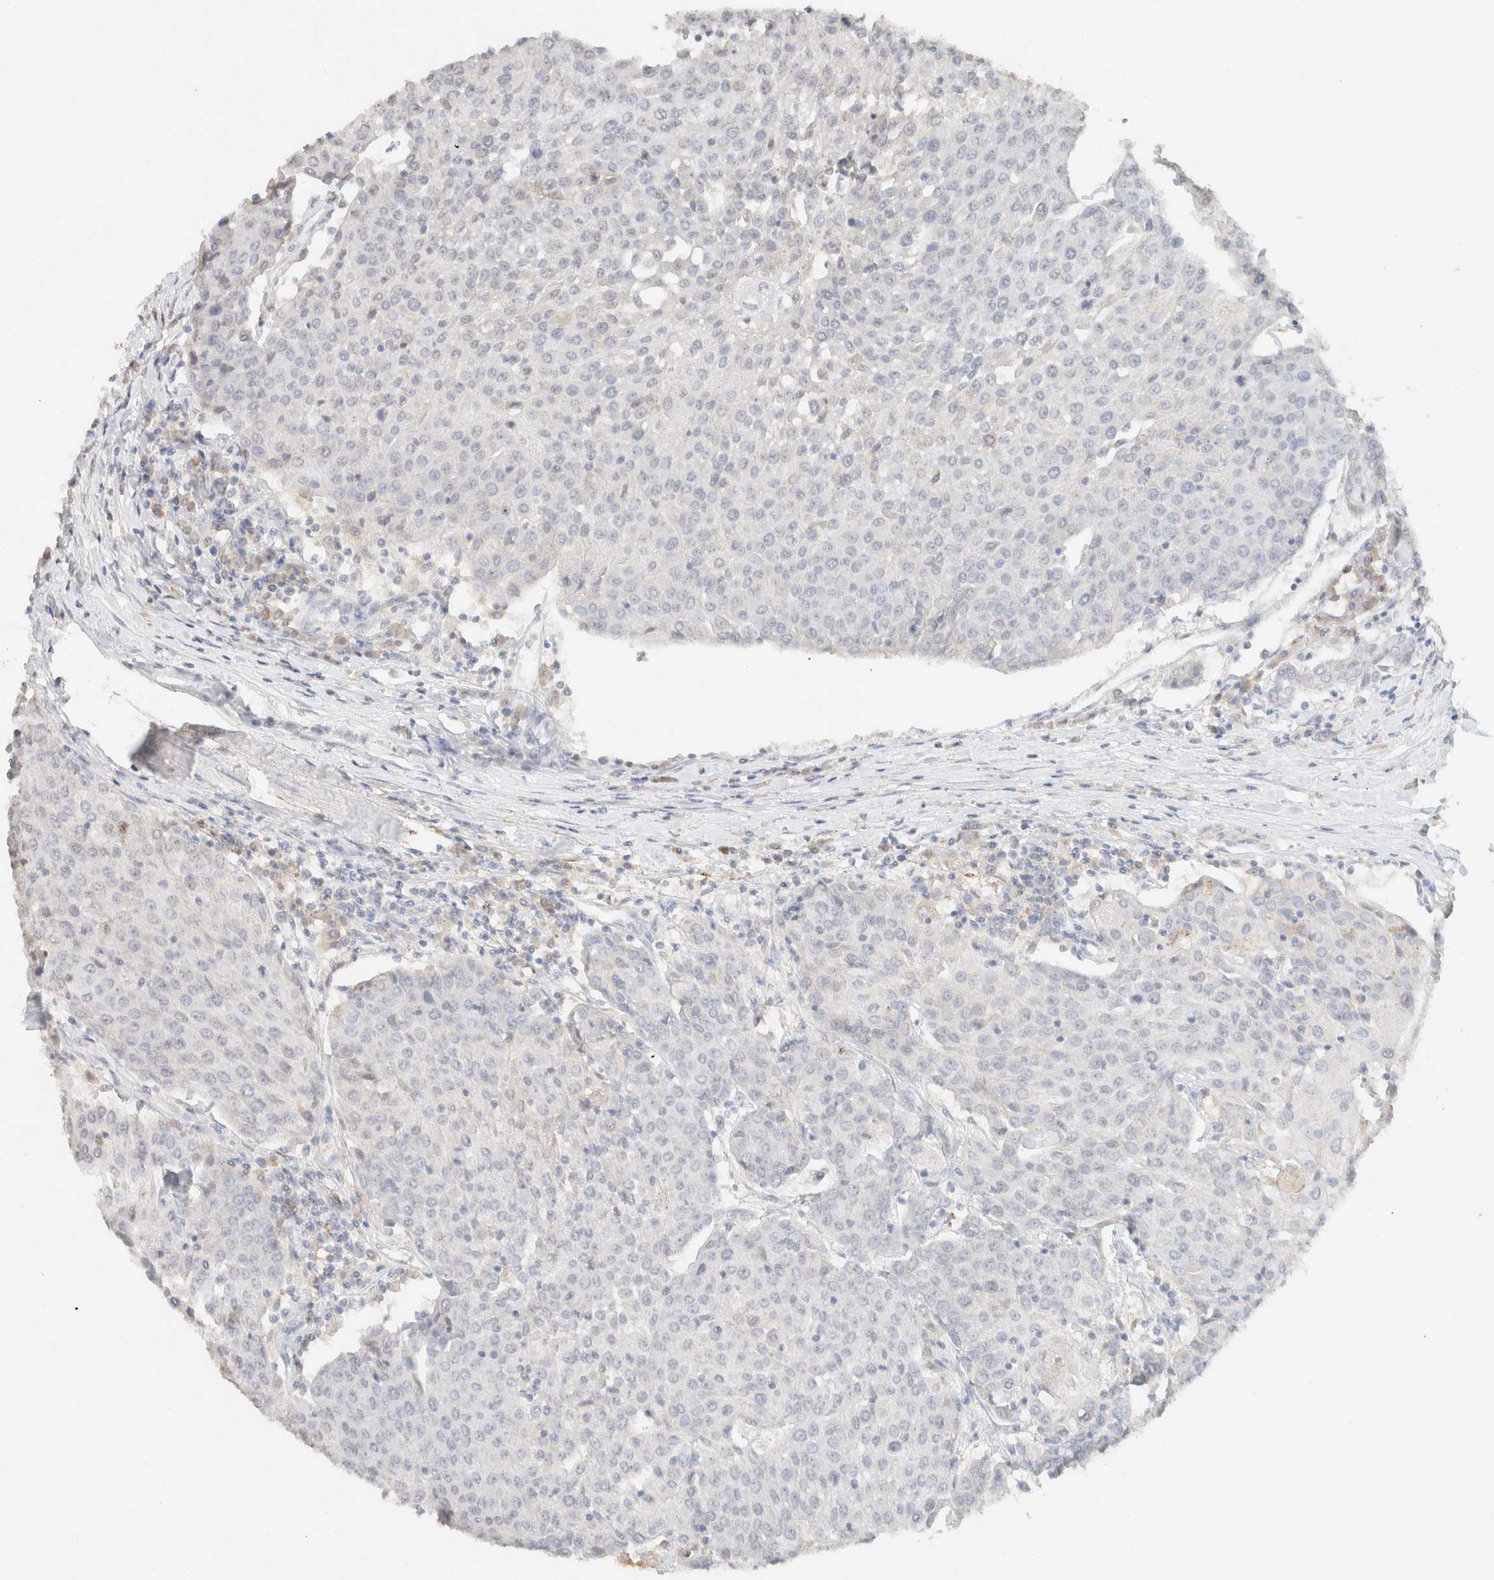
{"staining": {"intensity": "negative", "quantity": "none", "location": "none"}, "tissue": "urothelial cancer", "cell_type": "Tumor cells", "image_type": "cancer", "snomed": [{"axis": "morphology", "description": "Urothelial carcinoma, High grade"}, {"axis": "topography", "description": "Urinary bladder"}], "caption": "This micrograph is of urothelial carcinoma (high-grade) stained with IHC to label a protein in brown with the nuclei are counter-stained blue. There is no staining in tumor cells. (DAB immunohistochemistry, high magnification).", "gene": "CPA1", "patient": {"sex": "female", "age": 85}}